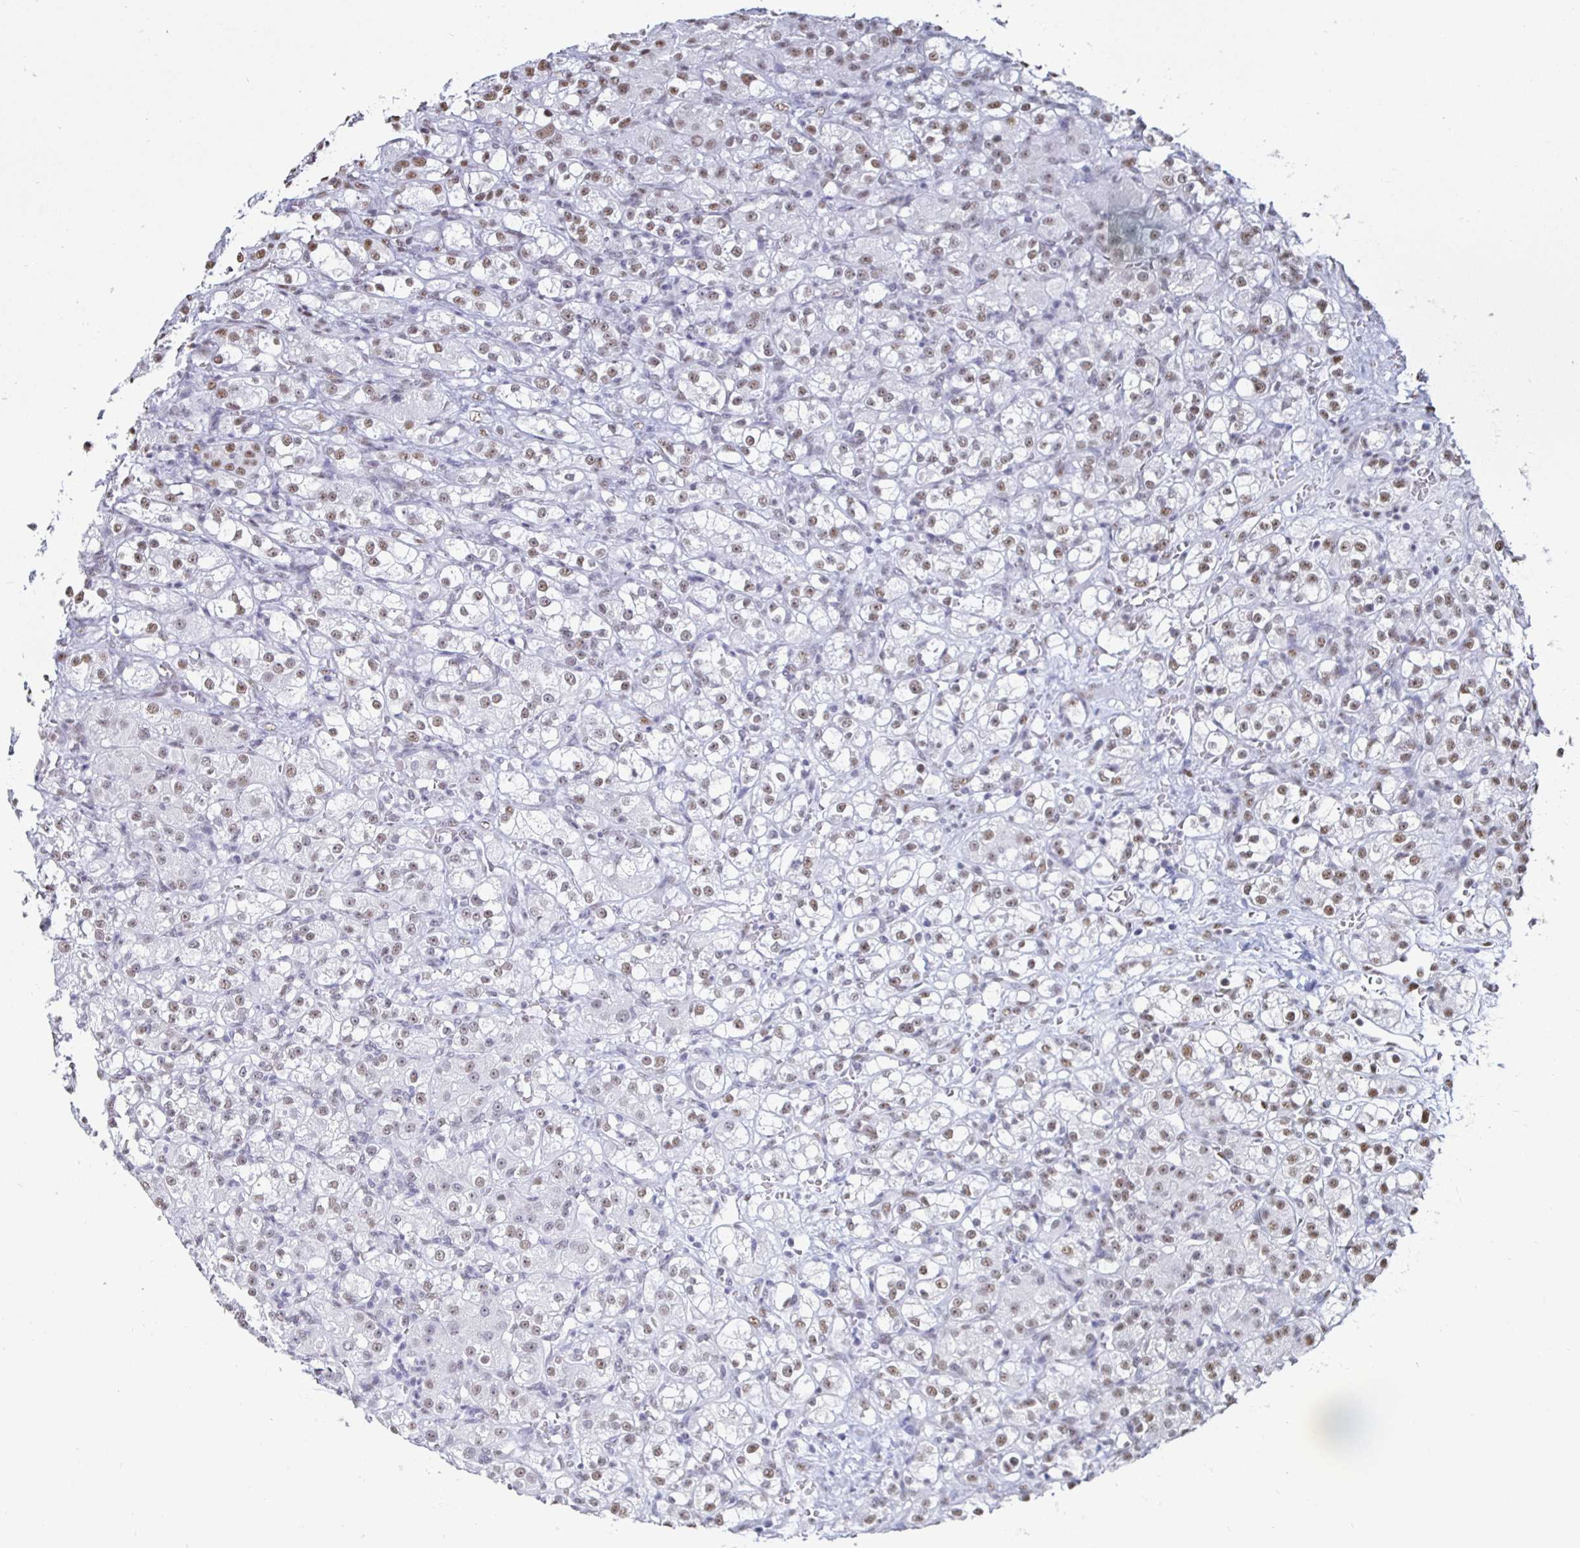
{"staining": {"intensity": "weak", "quantity": "25%-75%", "location": "nuclear"}, "tissue": "renal cancer", "cell_type": "Tumor cells", "image_type": "cancer", "snomed": [{"axis": "morphology", "description": "Normal tissue, NOS"}, {"axis": "morphology", "description": "Adenocarcinoma, NOS"}, {"axis": "topography", "description": "Kidney"}], "caption": "Protein analysis of adenocarcinoma (renal) tissue shows weak nuclear staining in about 25%-75% of tumor cells.", "gene": "DDX39B", "patient": {"sex": "male", "age": 61}}